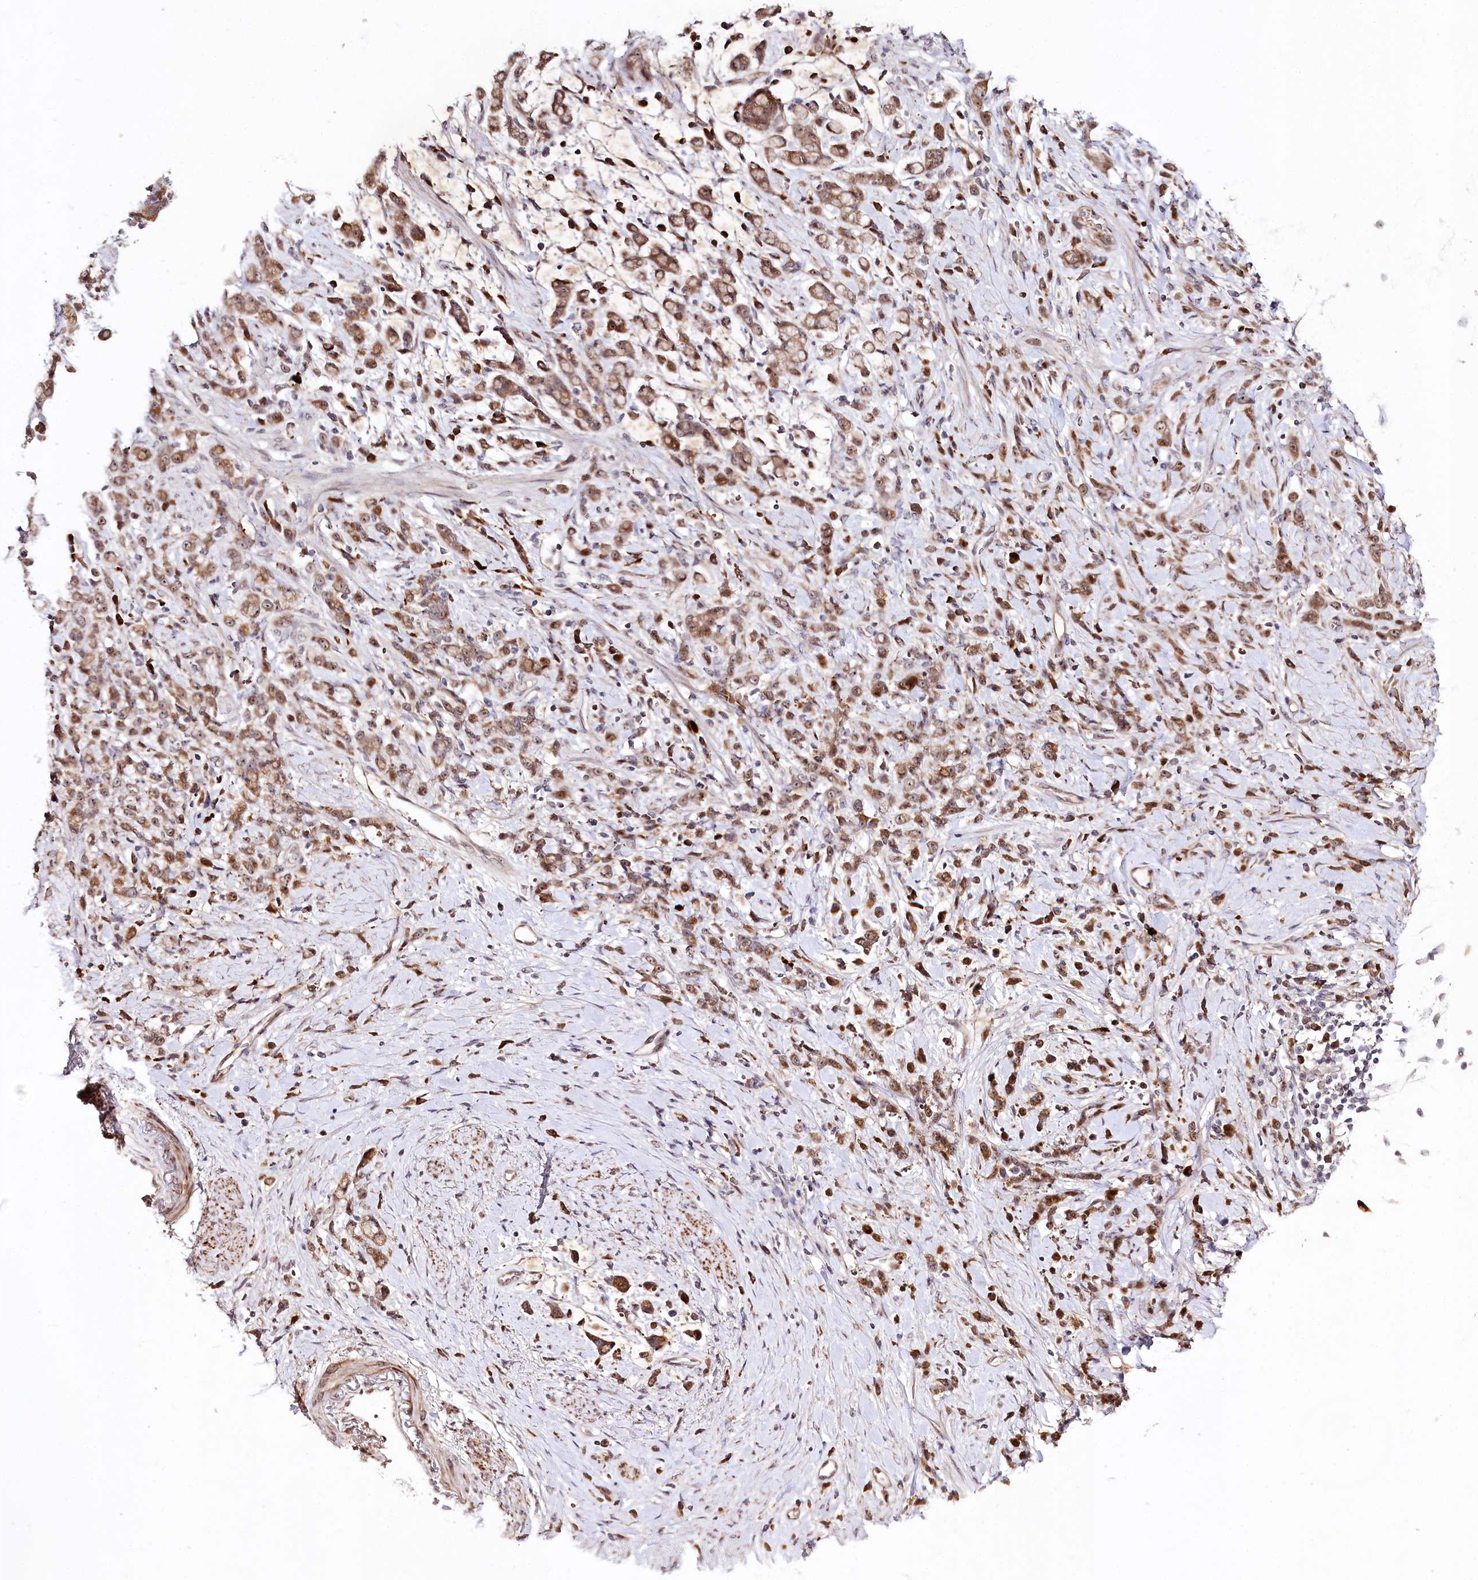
{"staining": {"intensity": "strong", "quantity": ">75%", "location": "cytoplasmic/membranous,nuclear"}, "tissue": "stomach cancer", "cell_type": "Tumor cells", "image_type": "cancer", "snomed": [{"axis": "morphology", "description": "Adenocarcinoma, NOS"}, {"axis": "topography", "description": "Stomach"}], "caption": "Human stomach adenocarcinoma stained with a protein marker demonstrates strong staining in tumor cells.", "gene": "DMP1", "patient": {"sex": "female", "age": 60}}